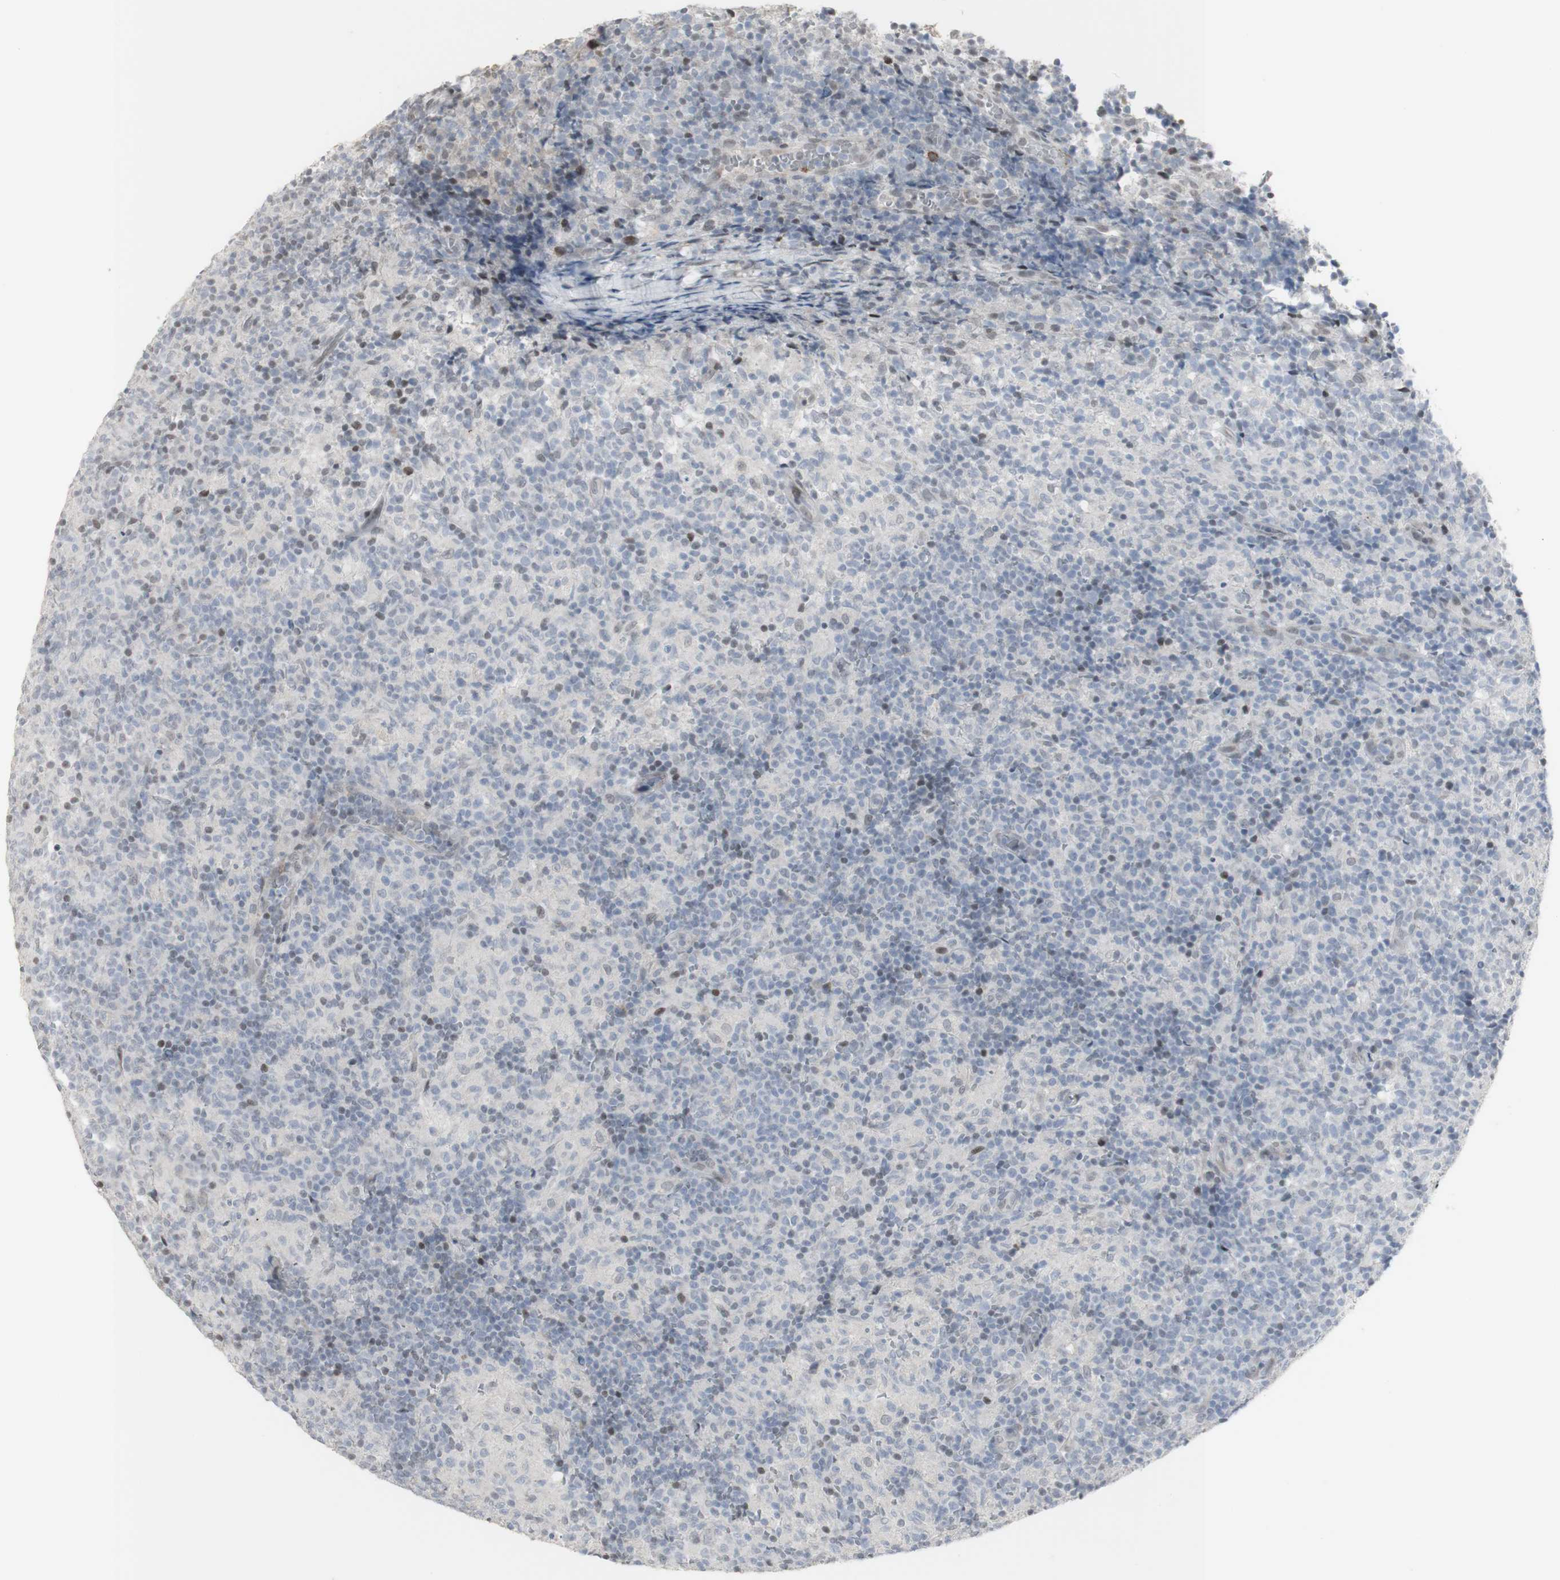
{"staining": {"intensity": "negative", "quantity": "none", "location": "none"}, "tissue": "lymph node", "cell_type": "Germinal center cells", "image_type": "normal", "snomed": [{"axis": "morphology", "description": "Normal tissue, NOS"}, {"axis": "morphology", "description": "Inflammation, NOS"}, {"axis": "topography", "description": "Lymph node"}], "caption": "Micrograph shows no significant protein positivity in germinal center cells of normal lymph node.", "gene": "C1orf116", "patient": {"sex": "male", "age": 55}}